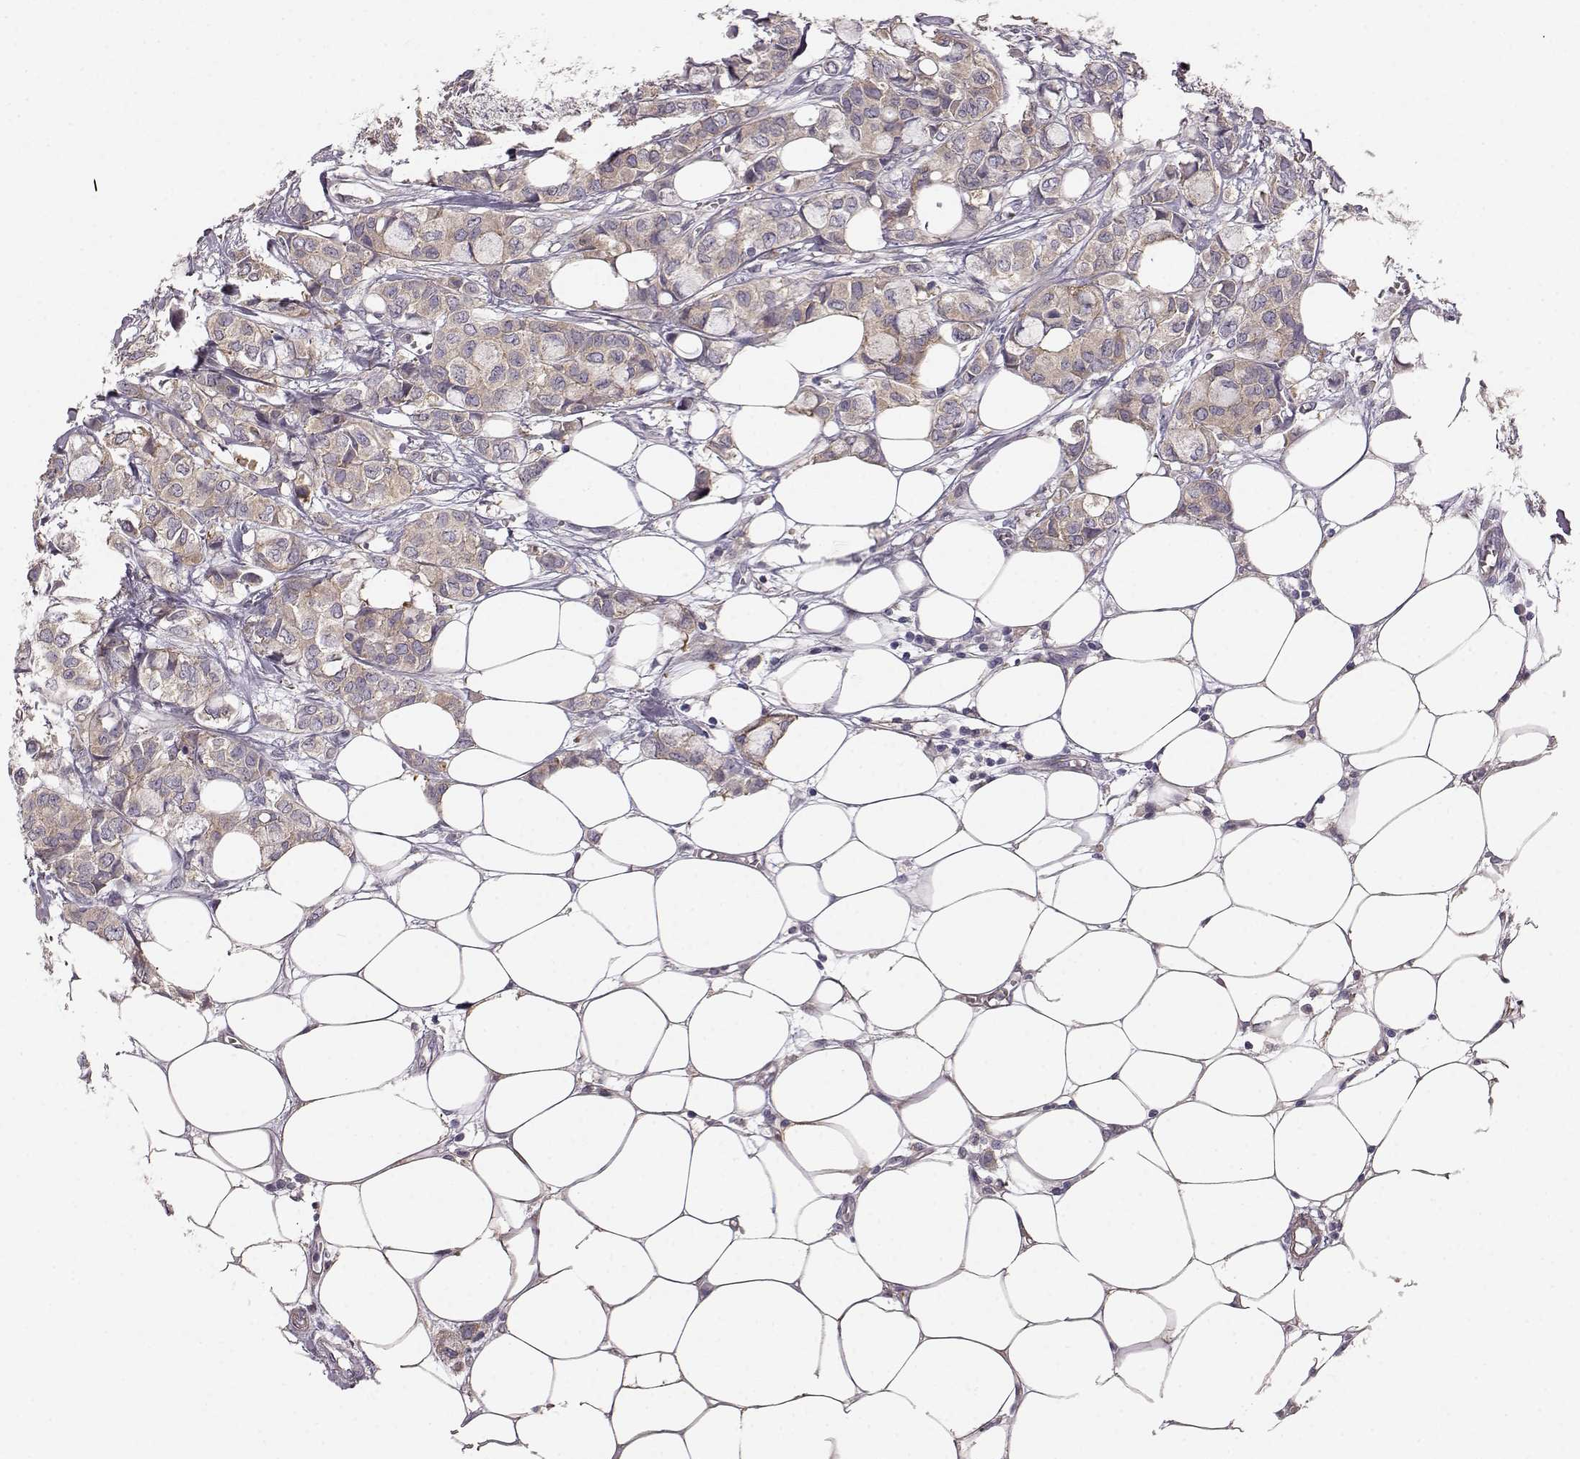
{"staining": {"intensity": "weak", "quantity": ">75%", "location": "cytoplasmic/membranous"}, "tissue": "breast cancer", "cell_type": "Tumor cells", "image_type": "cancer", "snomed": [{"axis": "morphology", "description": "Duct carcinoma"}, {"axis": "topography", "description": "Breast"}], "caption": "High-magnification brightfield microscopy of breast cancer stained with DAB (brown) and counterstained with hematoxylin (blue). tumor cells exhibit weak cytoplasmic/membranous staining is present in about>75% of cells.", "gene": "GPR50", "patient": {"sex": "female", "age": 85}}